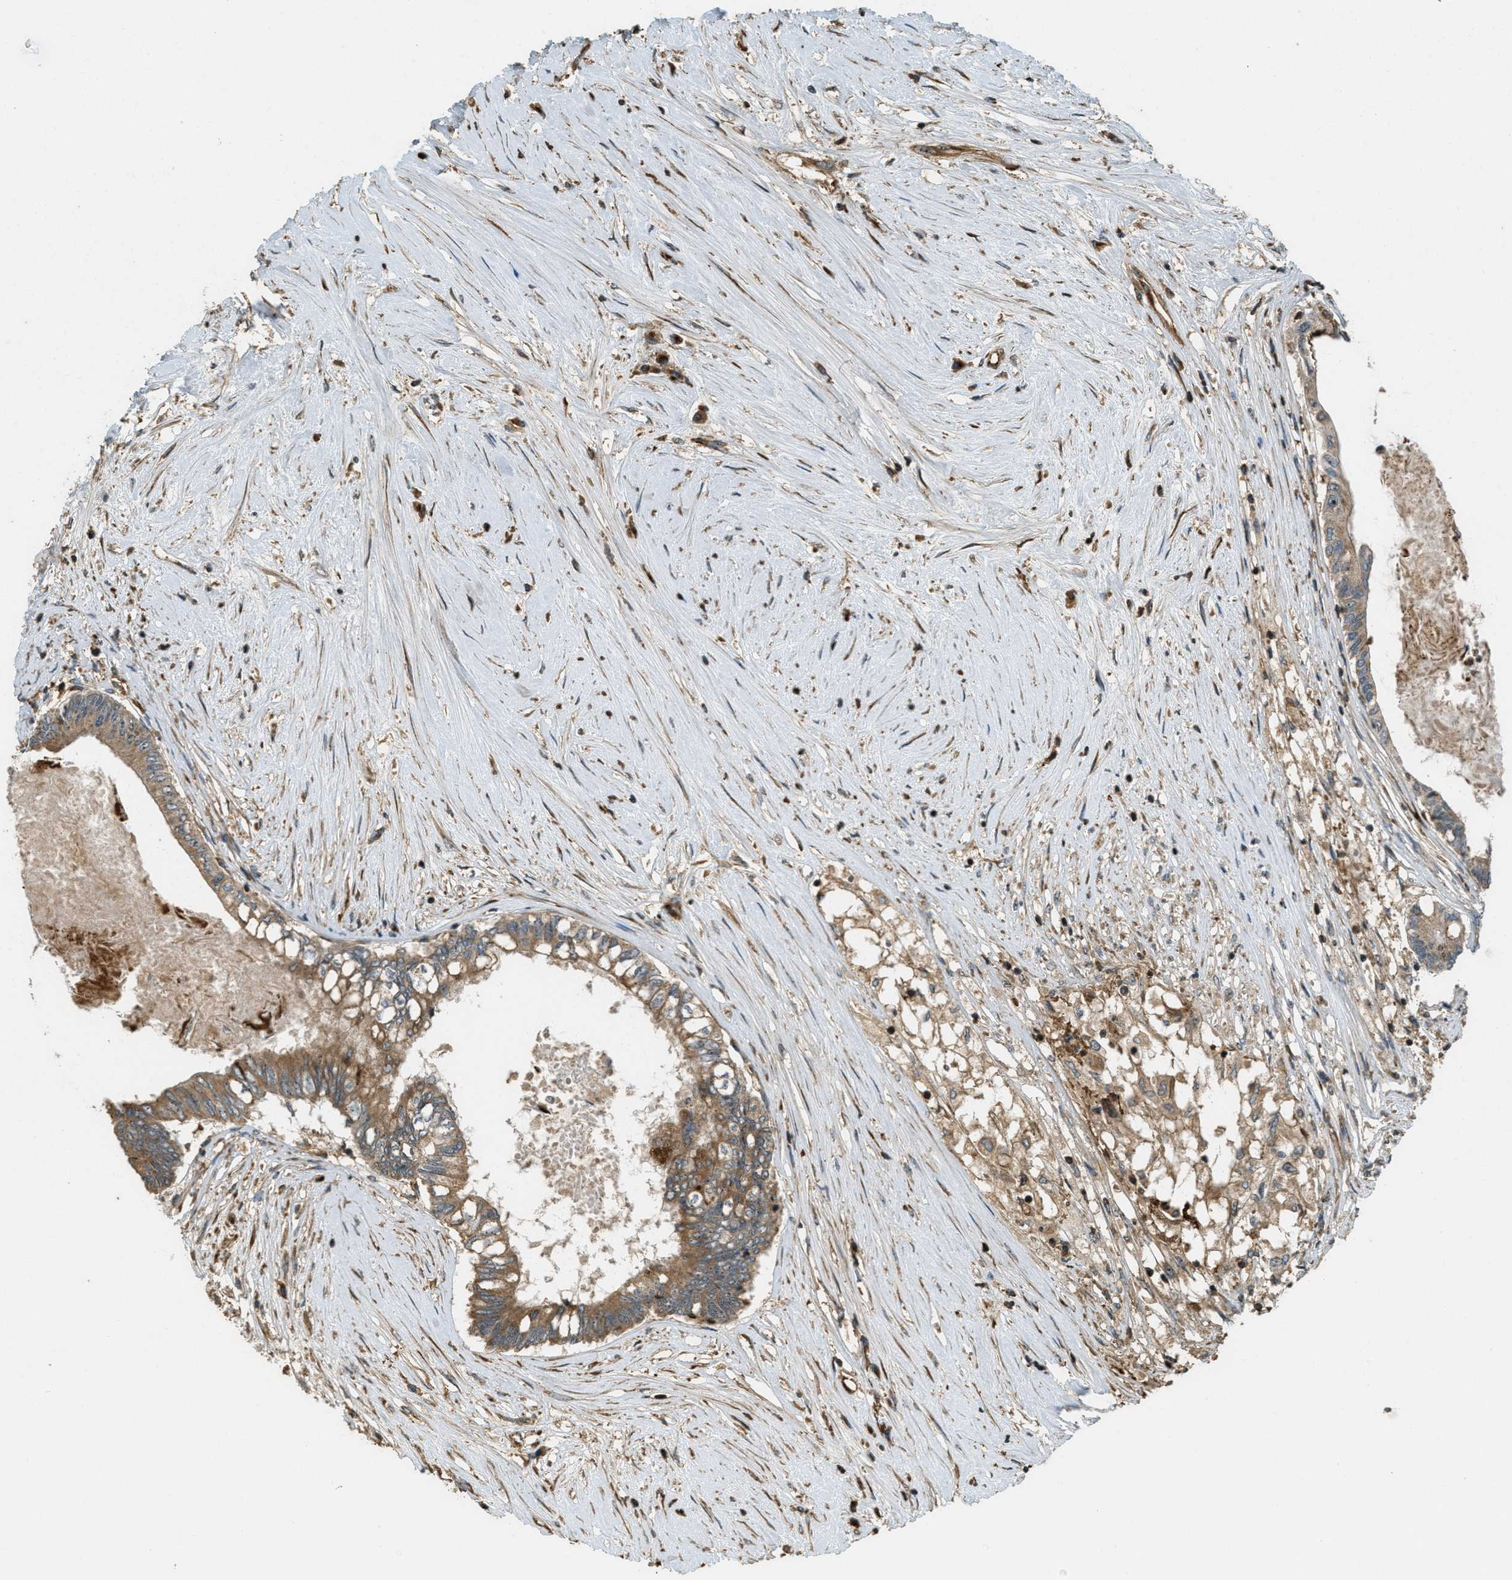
{"staining": {"intensity": "moderate", "quantity": ">75%", "location": "cytoplasmic/membranous"}, "tissue": "colorectal cancer", "cell_type": "Tumor cells", "image_type": "cancer", "snomed": [{"axis": "morphology", "description": "Adenocarcinoma, NOS"}, {"axis": "topography", "description": "Rectum"}], "caption": "This micrograph shows colorectal cancer (adenocarcinoma) stained with immunohistochemistry (IHC) to label a protein in brown. The cytoplasmic/membranous of tumor cells show moderate positivity for the protein. Nuclei are counter-stained blue.", "gene": "LRP12", "patient": {"sex": "male", "age": 63}}